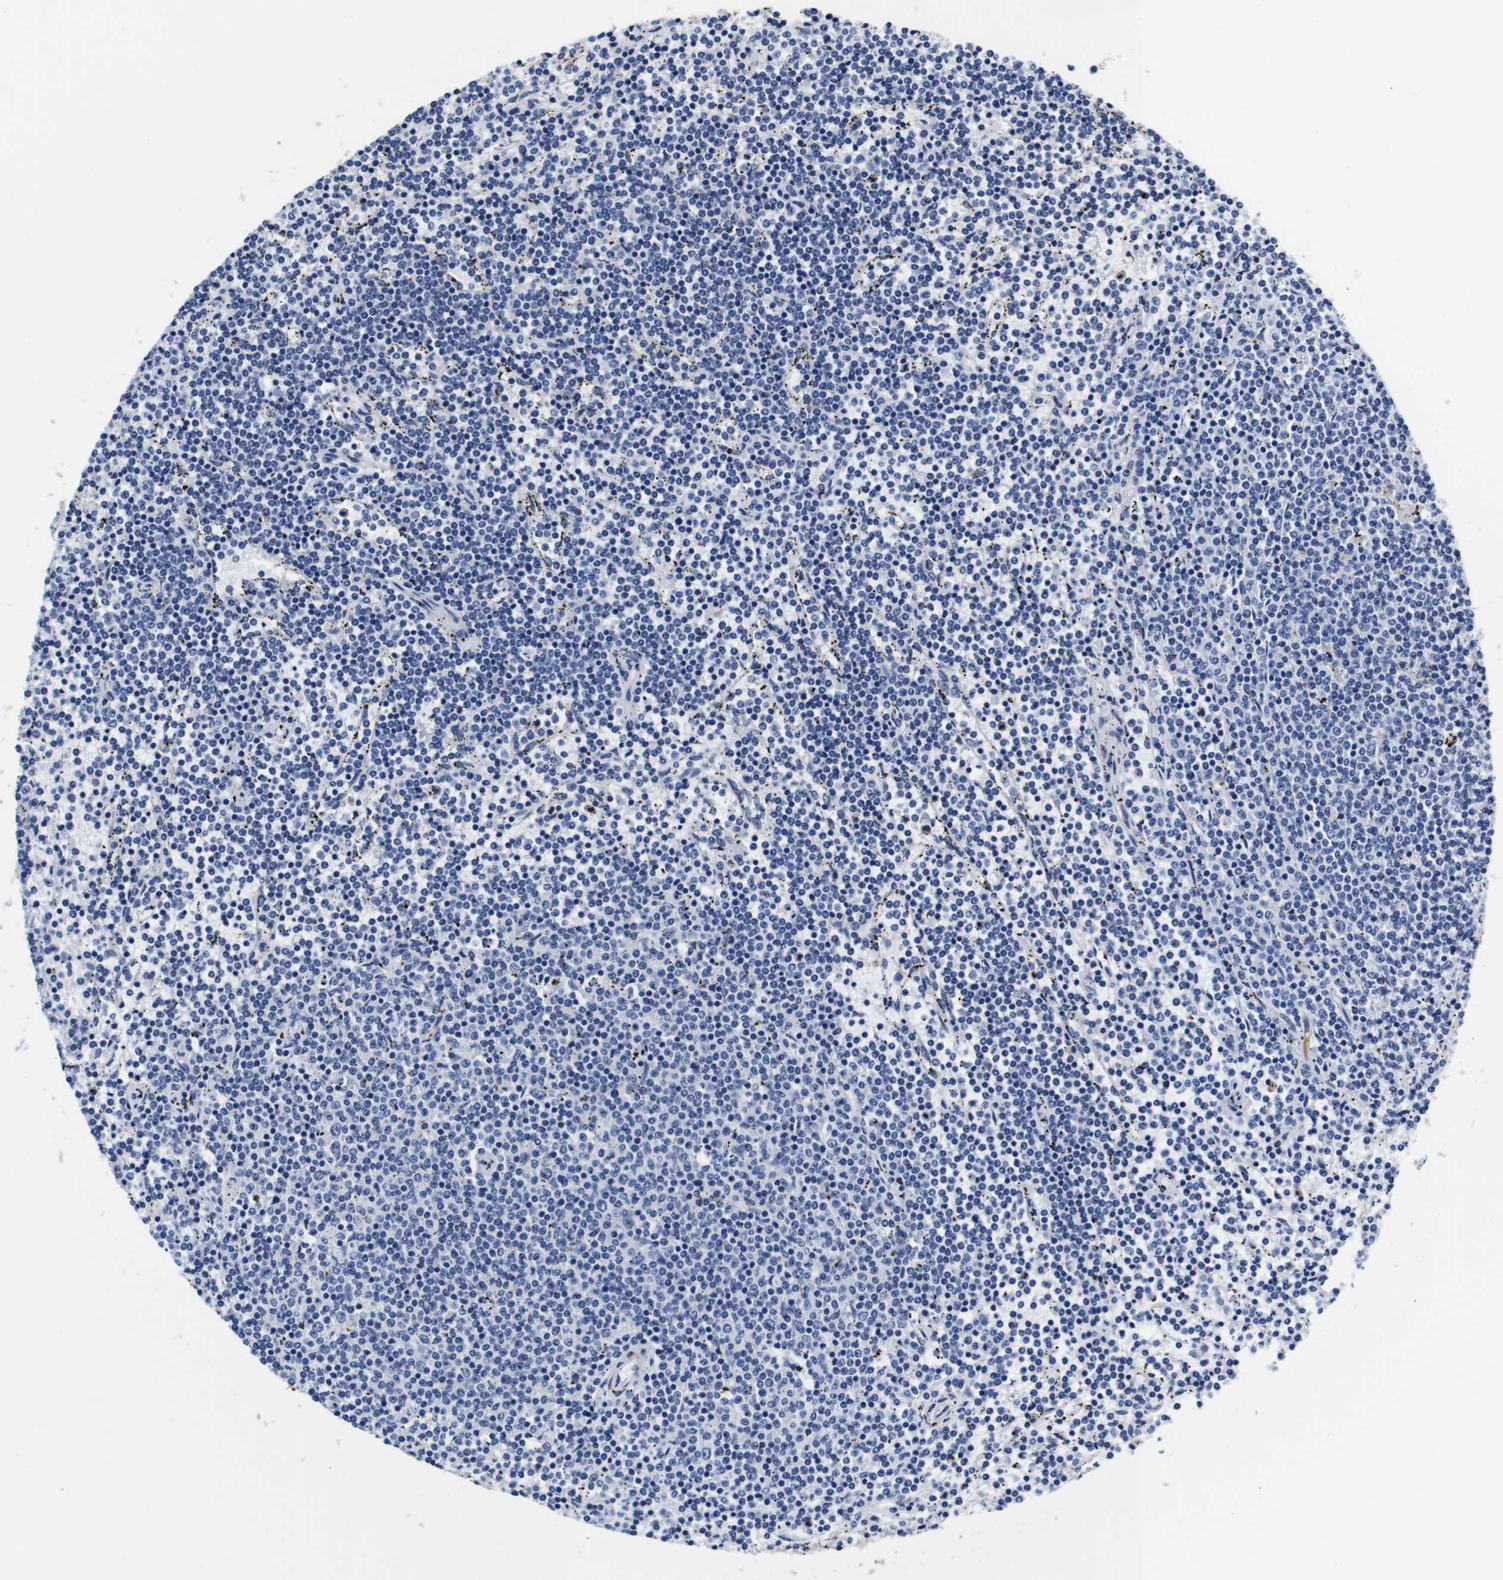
{"staining": {"intensity": "negative", "quantity": "none", "location": "none"}, "tissue": "lymphoma", "cell_type": "Tumor cells", "image_type": "cancer", "snomed": [{"axis": "morphology", "description": "Malignant lymphoma, non-Hodgkin's type, Low grade"}, {"axis": "topography", "description": "Spleen"}], "caption": "Tumor cells are negative for brown protein staining in lymphoma. (Stains: DAB immunohistochemistry (IHC) with hematoxylin counter stain, Microscopy: brightfield microscopy at high magnification).", "gene": "LRIG1", "patient": {"sex": "female", "age": 50}}